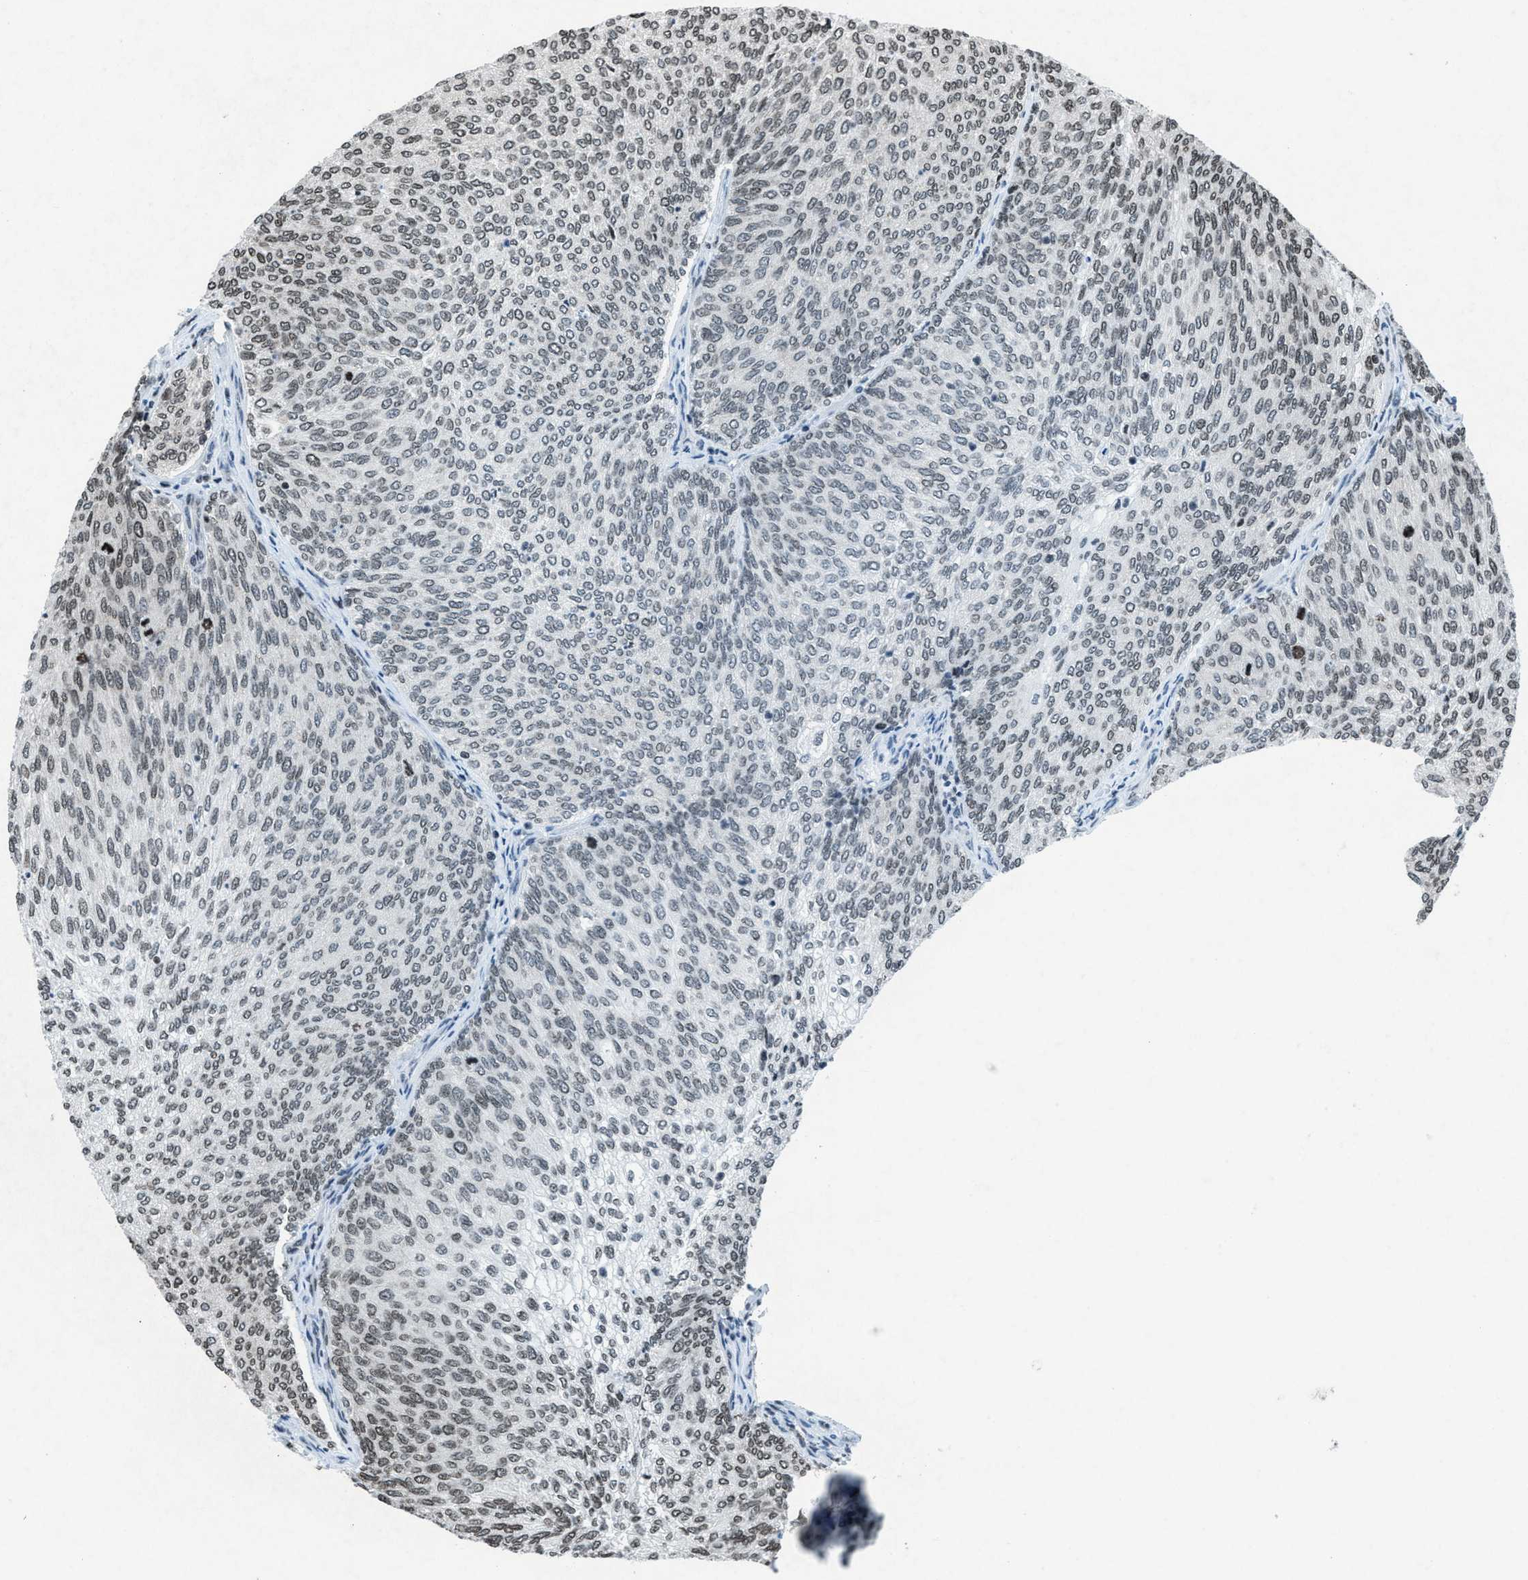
{"staining": {"intensity": "weak", "quantity": "<25%", "location": "nuclear"}, "tissue": "urothelial cancer", "cell_type": "Tumor cells", "image_type": "cancer", "snomed": [{"axis": "morphology", "description": "Urothelial carcinoma, Low grade"}, {"axis": "topography", "description": "Urinary bladder"}], "caption": "Protein analysis of urothelial cancer reveals no significant staining in tumor cells.", "gene": "NXF1", "patient": {"sex": "female", "age": 79}}